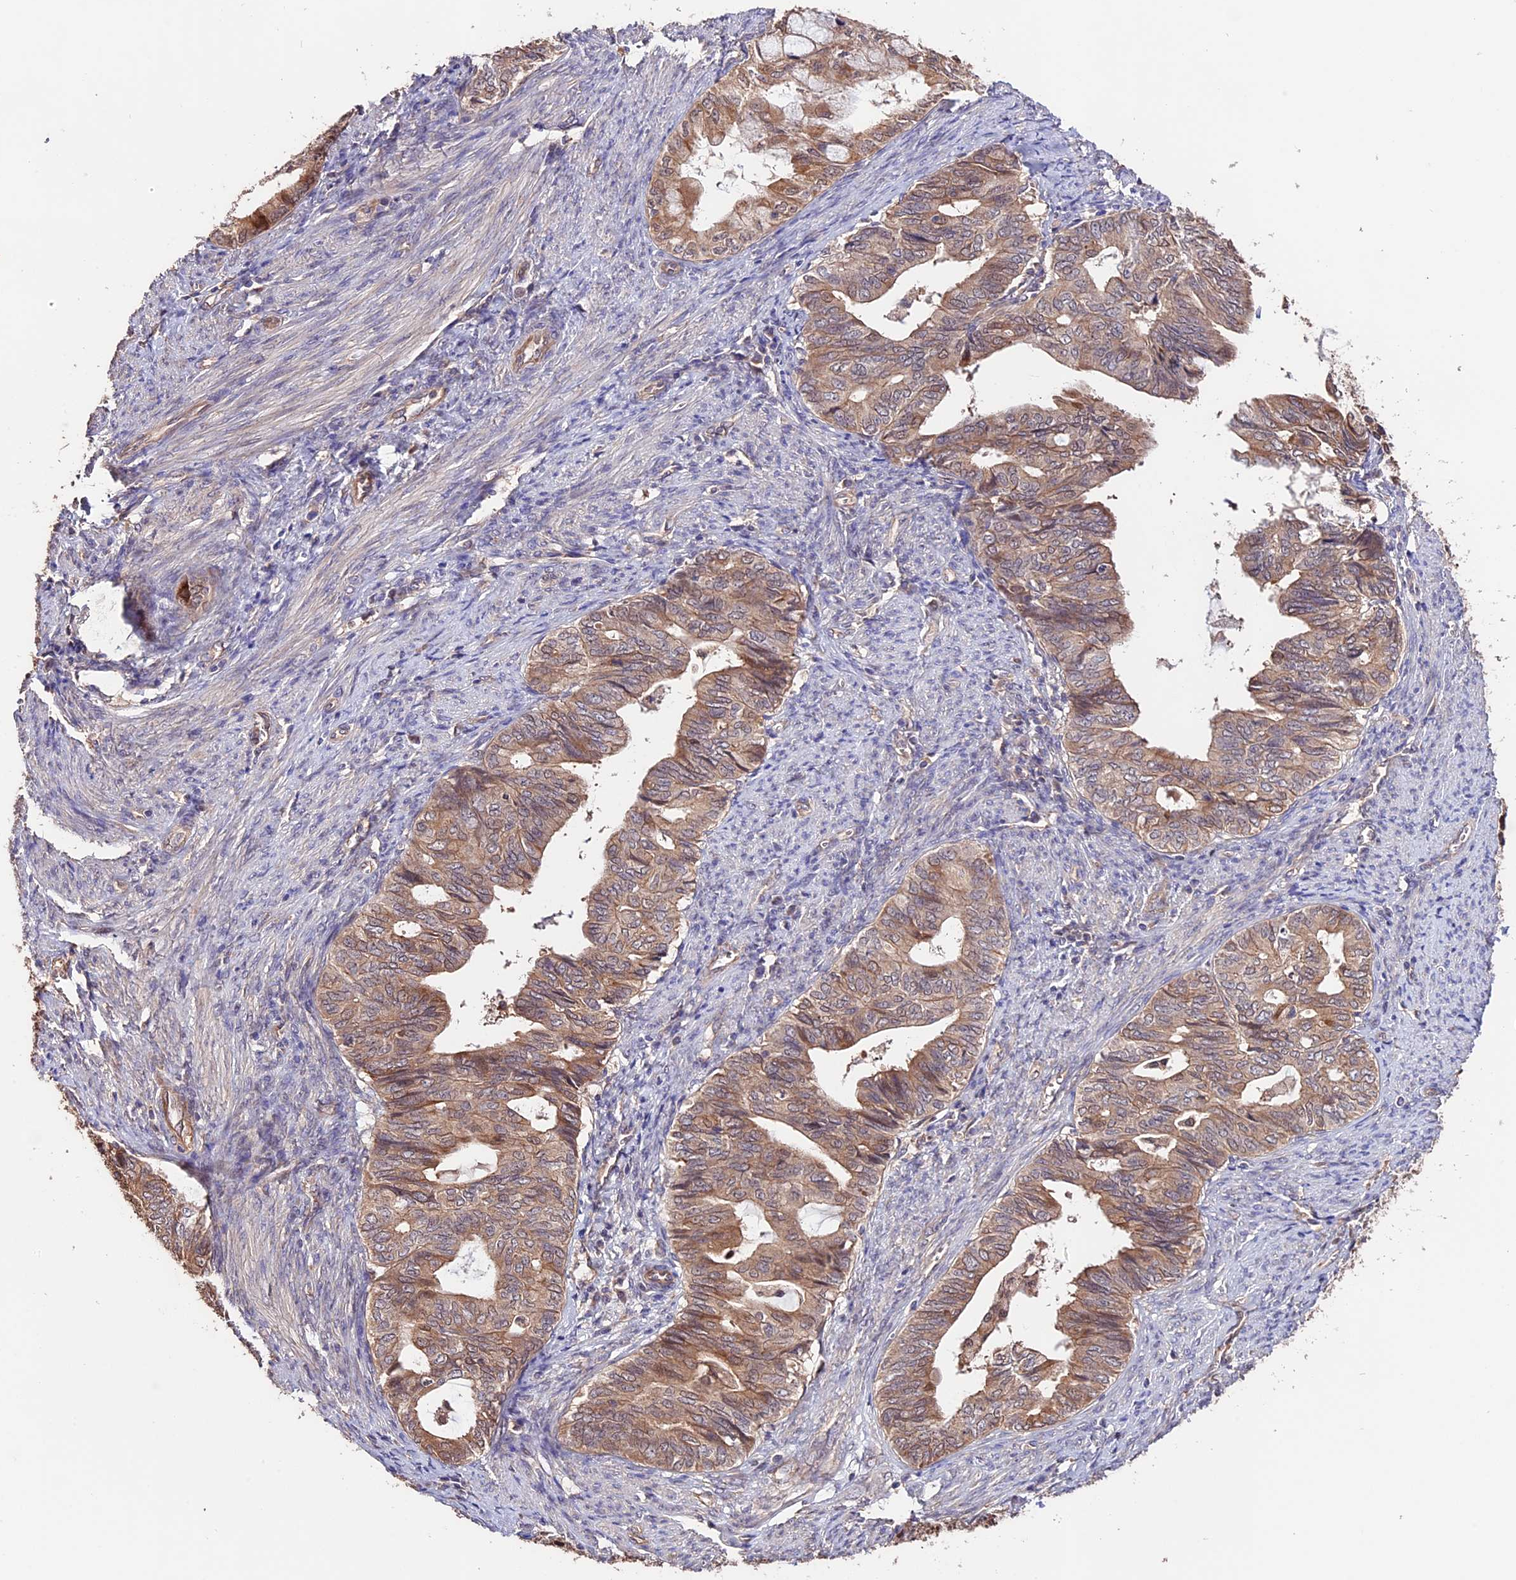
{"staining": {"intensity": "moderate", "quantity": ">75%", "location": "cytoplasmic/membranous"}, "tissue": "endometrial cancer", "cell_type": "Tumor cells", "image_type": "cancer", "snomed": [{"axis": "morphology", "description": "Adenocarcinoma, NOS"}, {"axis": "topography", "description": "Endometrium"}], "caption": "Endometrial cancer (adenocarcinoma) stained with a protein marker reveals moderate staining in tumor cells.", "gene": "CES3", "patient": {"sex": "female", "age": 86}}